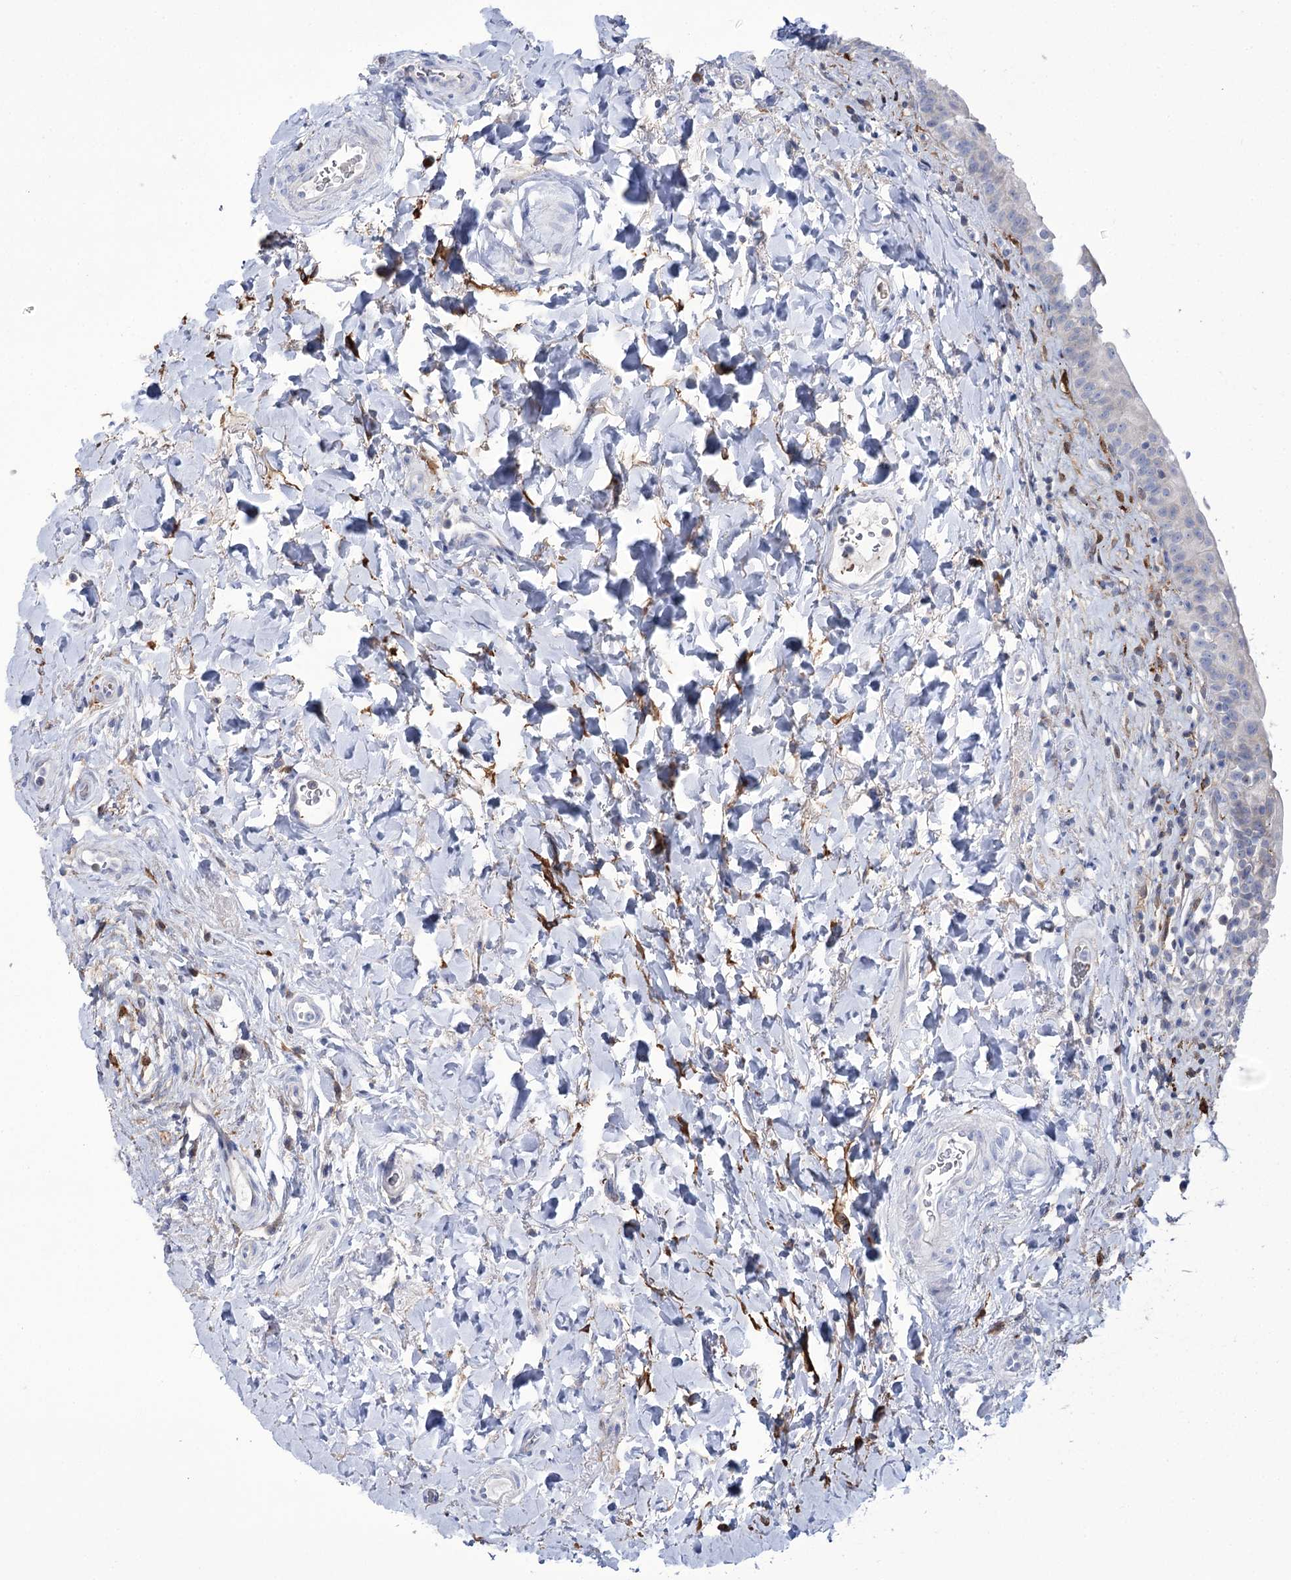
{"staining": {"intensity": "negative", "quantity": "none", "location": "none"}, "tissue": "urinary bladder", "cell_type": "Urothelial cells", "image_type": "normal", "snomed": [{"axis": "morphology", "description": "Normal tissue, NOS"}, {"axis": "topography", "description": "Urinary bladder"}], "caption": "An IHC photomicrograph of benign urinary bladder is shown. There is no staining in urothelial cells of urinary bladder. (Stains: DAB immunohistochemistry with hematoxylin counter stain, Microscopy: brightfield microscopy at high magnification).", "gene": "ZNF622", "patient": {"sex": "male", "age": 83}}